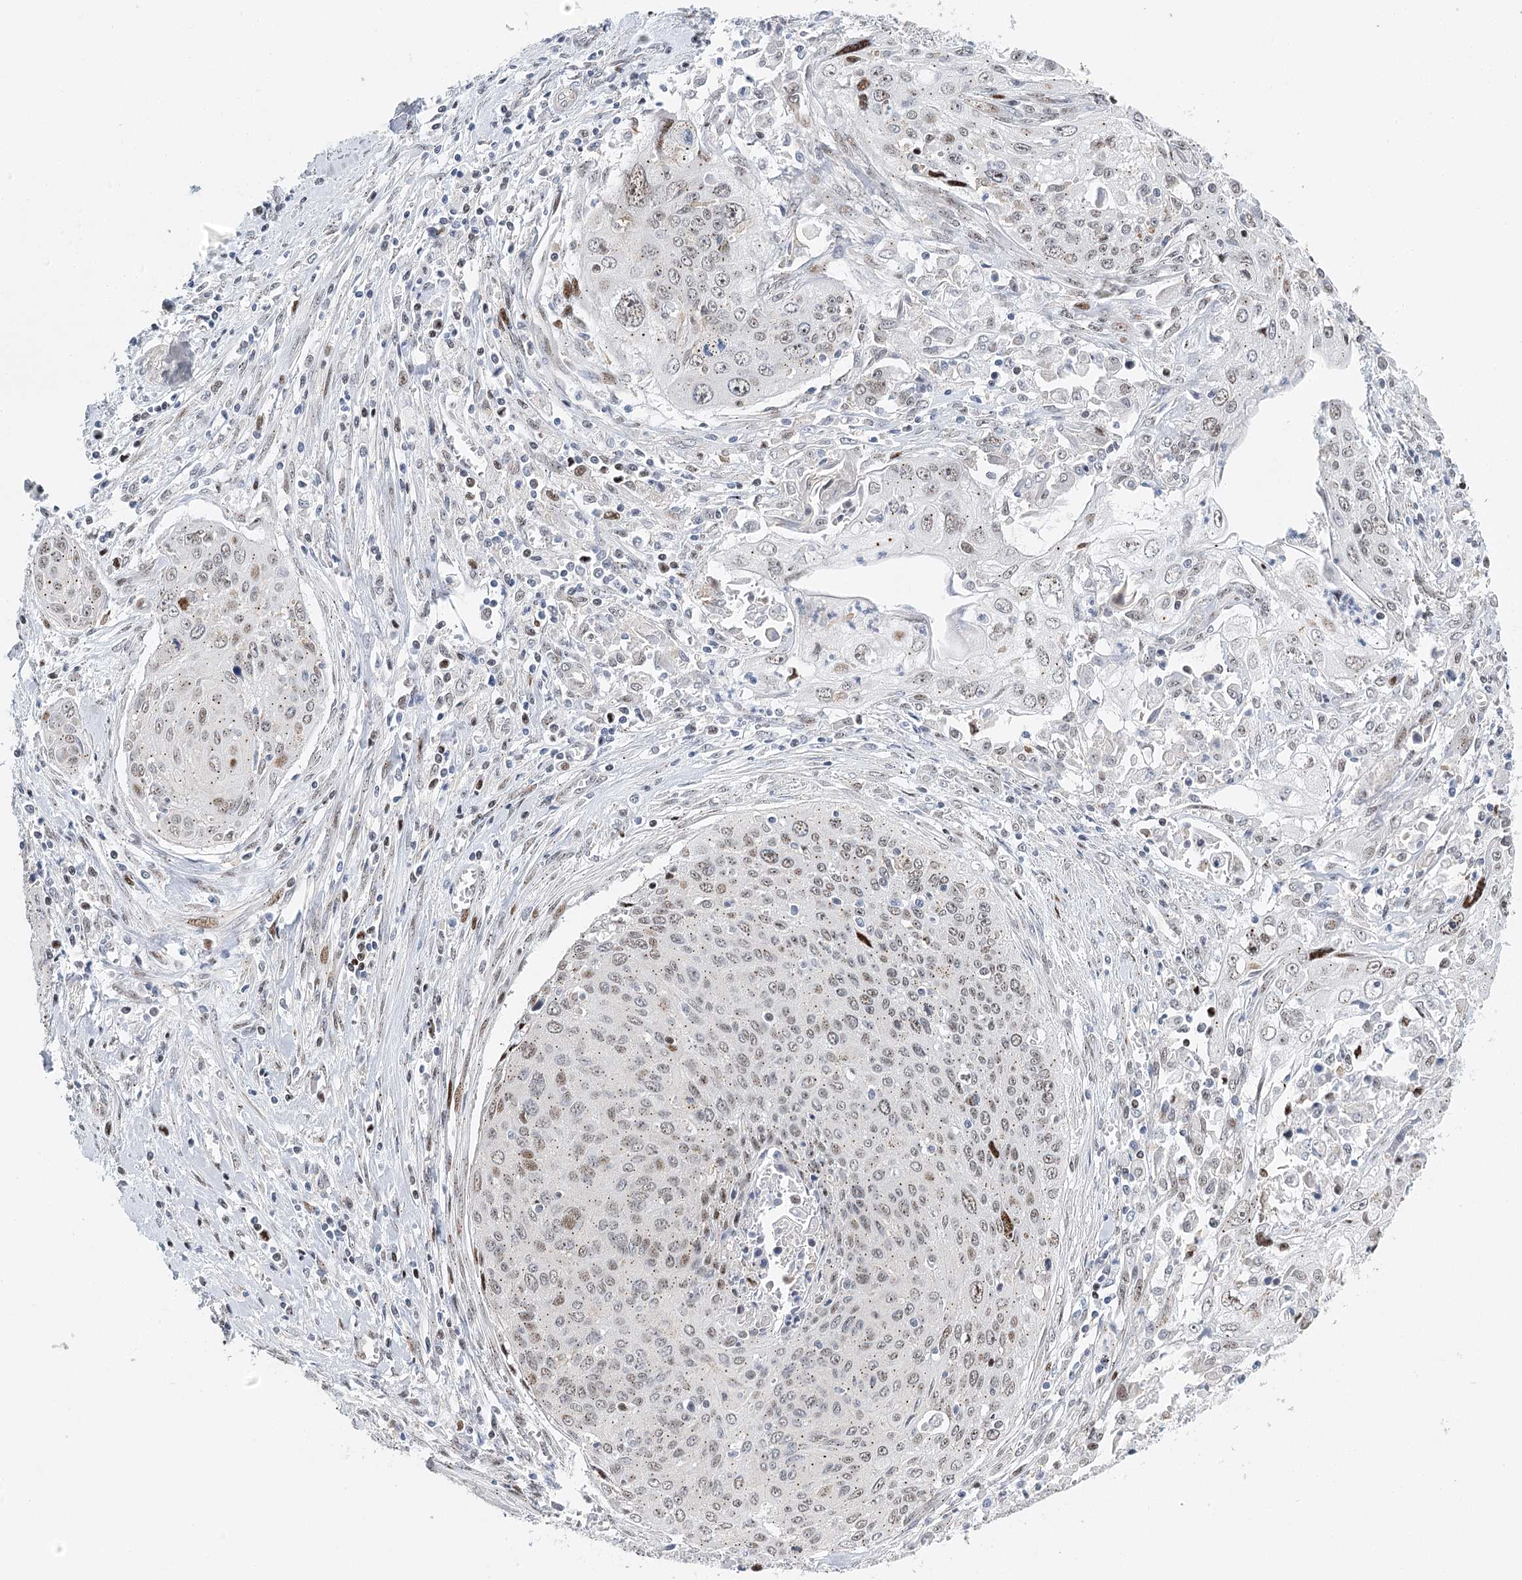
{"staining": {"intensity": "weak", "quantity": ">75%", "location": "nuclear"}, "tissue": "cervical cancer", "cell_type": "Tumor cells", "image_type": "cancer", "snomed": [{"axis": "morphology", "description": "Squamous cell carcinoma, NOS"}, {"axis": "topography", "description": "Cervix"}], "caption": "Immunohistochemical staining of human cervical squamous cell carcinoma exhibits low levels of weak nuclear protein staining in about >75% of tumor cells.", "gene": "CAMTA1", "patient": {"sex": "female", "age": 55}}